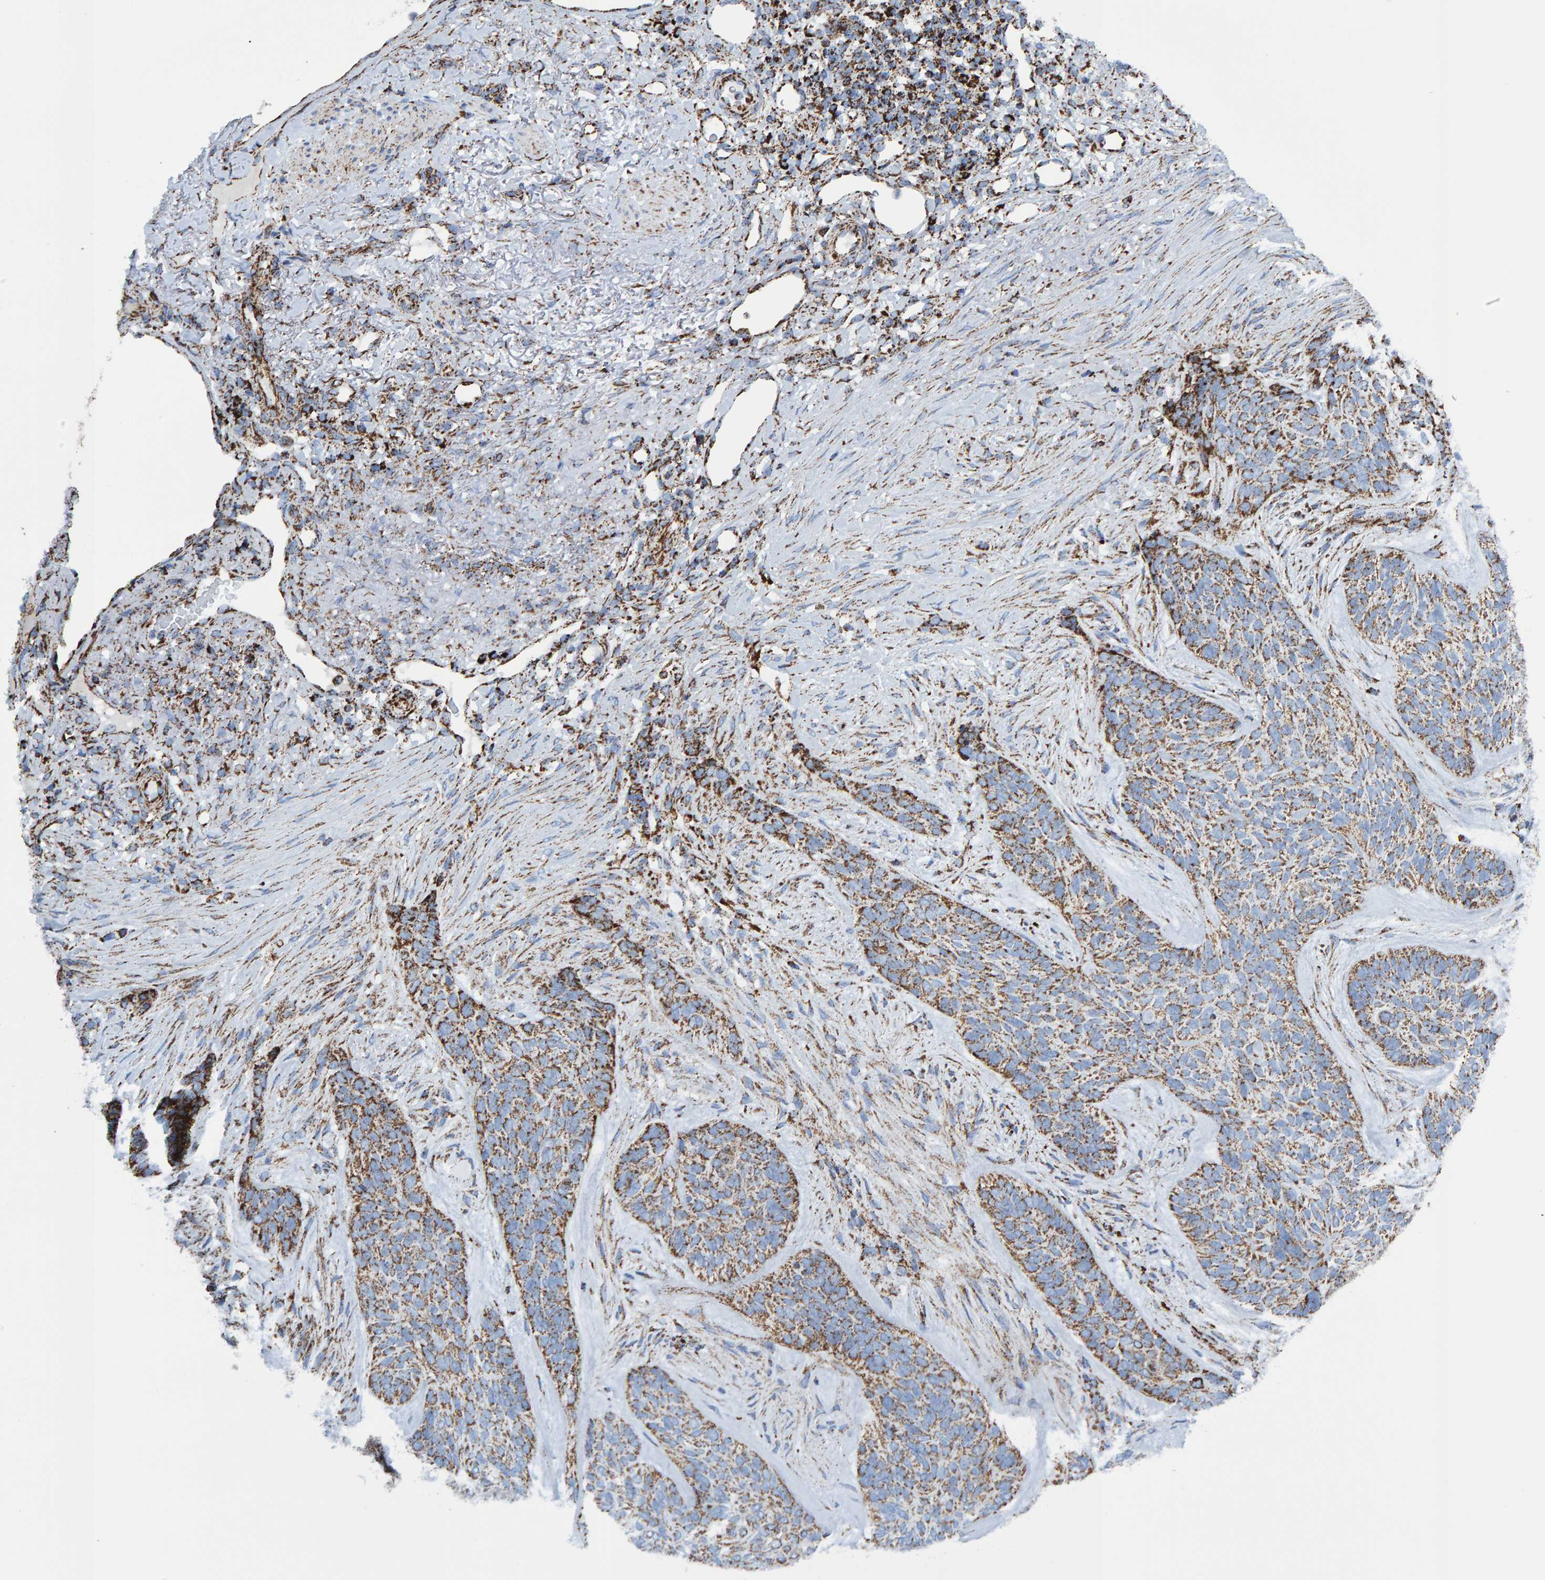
{"staining": {"intensity": "strong", "quantity": ">75%", "location": "cytoplasmic/membranous"}, "tissue": "skin cancer", "cell_type": "Tumor cells", "image_type": "cancer", "snomed": [{"axis": "morphology", "description": "Basal cell carcinoma"}, {"axis": "topography", "description": "Skin"}], "caption": "Skin cancer stained for a protein exhibits strong cytoplasmic/membranous positivity in tumor cells.", "gene": "ENSG00000262660", "patient": {"sex": "male", "age": 55}}